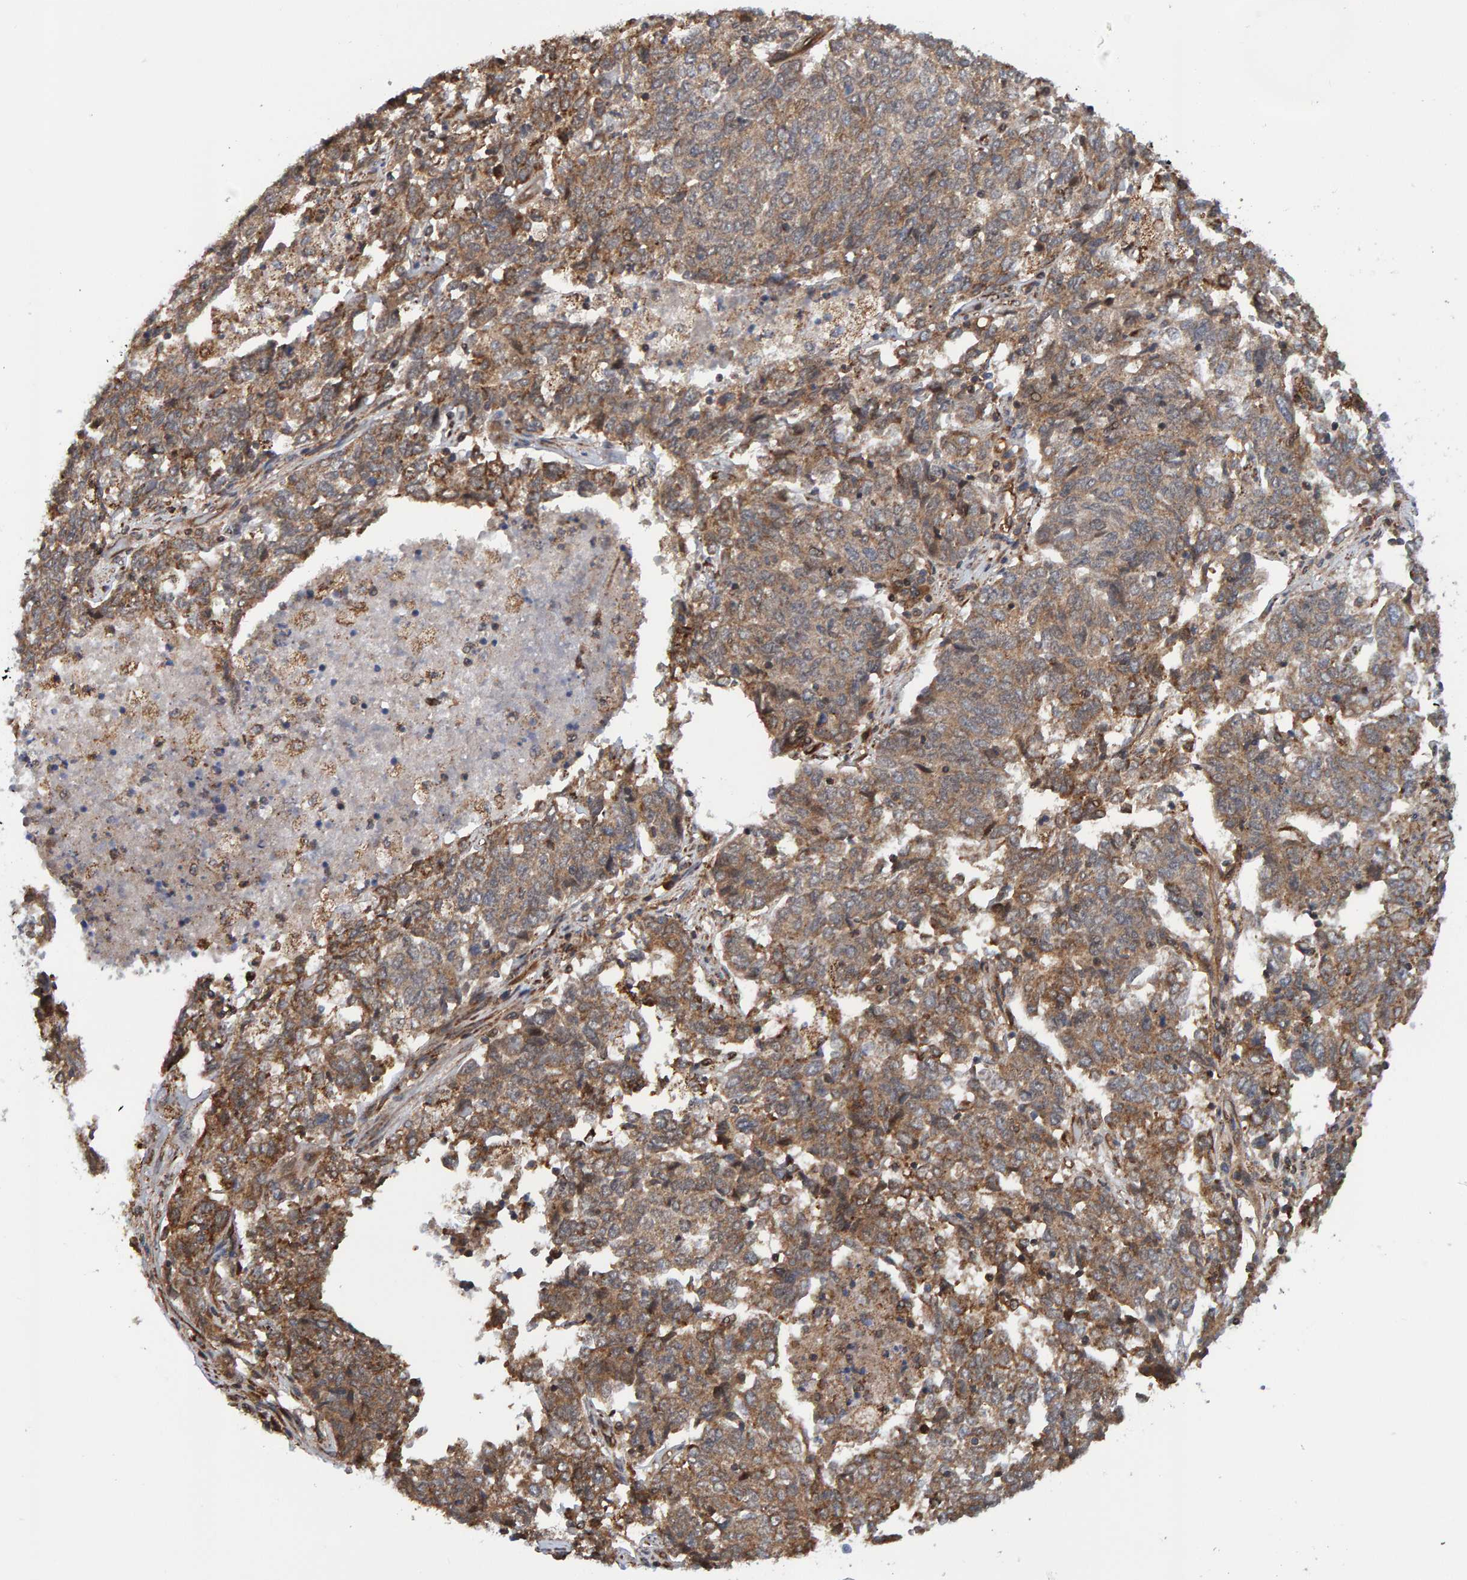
{"staining": {"intensity": "moderate", "quantity": ">75%", "location": "cytoplasmic/membranous"}, "tissue": "endometrial cancer", "cell_type": "Tumor cells", "image_type": "cancer", "snomed": [{"axis": "morphology", "description": "Adenocarcinoma, NOS"}, {"axis": "topography", "description": "Endometrium"}], "caption": "Protein expression analysis of endometrial adenocarcinoma displays moderate cytoplasmic/membranous staining in about >75% of tumor cells. The staining was performed using DAB, with brown indicating positive protein expression. Nuclei are stained blue with hematoxylin.", "gene": "SCRN2", "patient": {"sex": "female", "age": 80}}